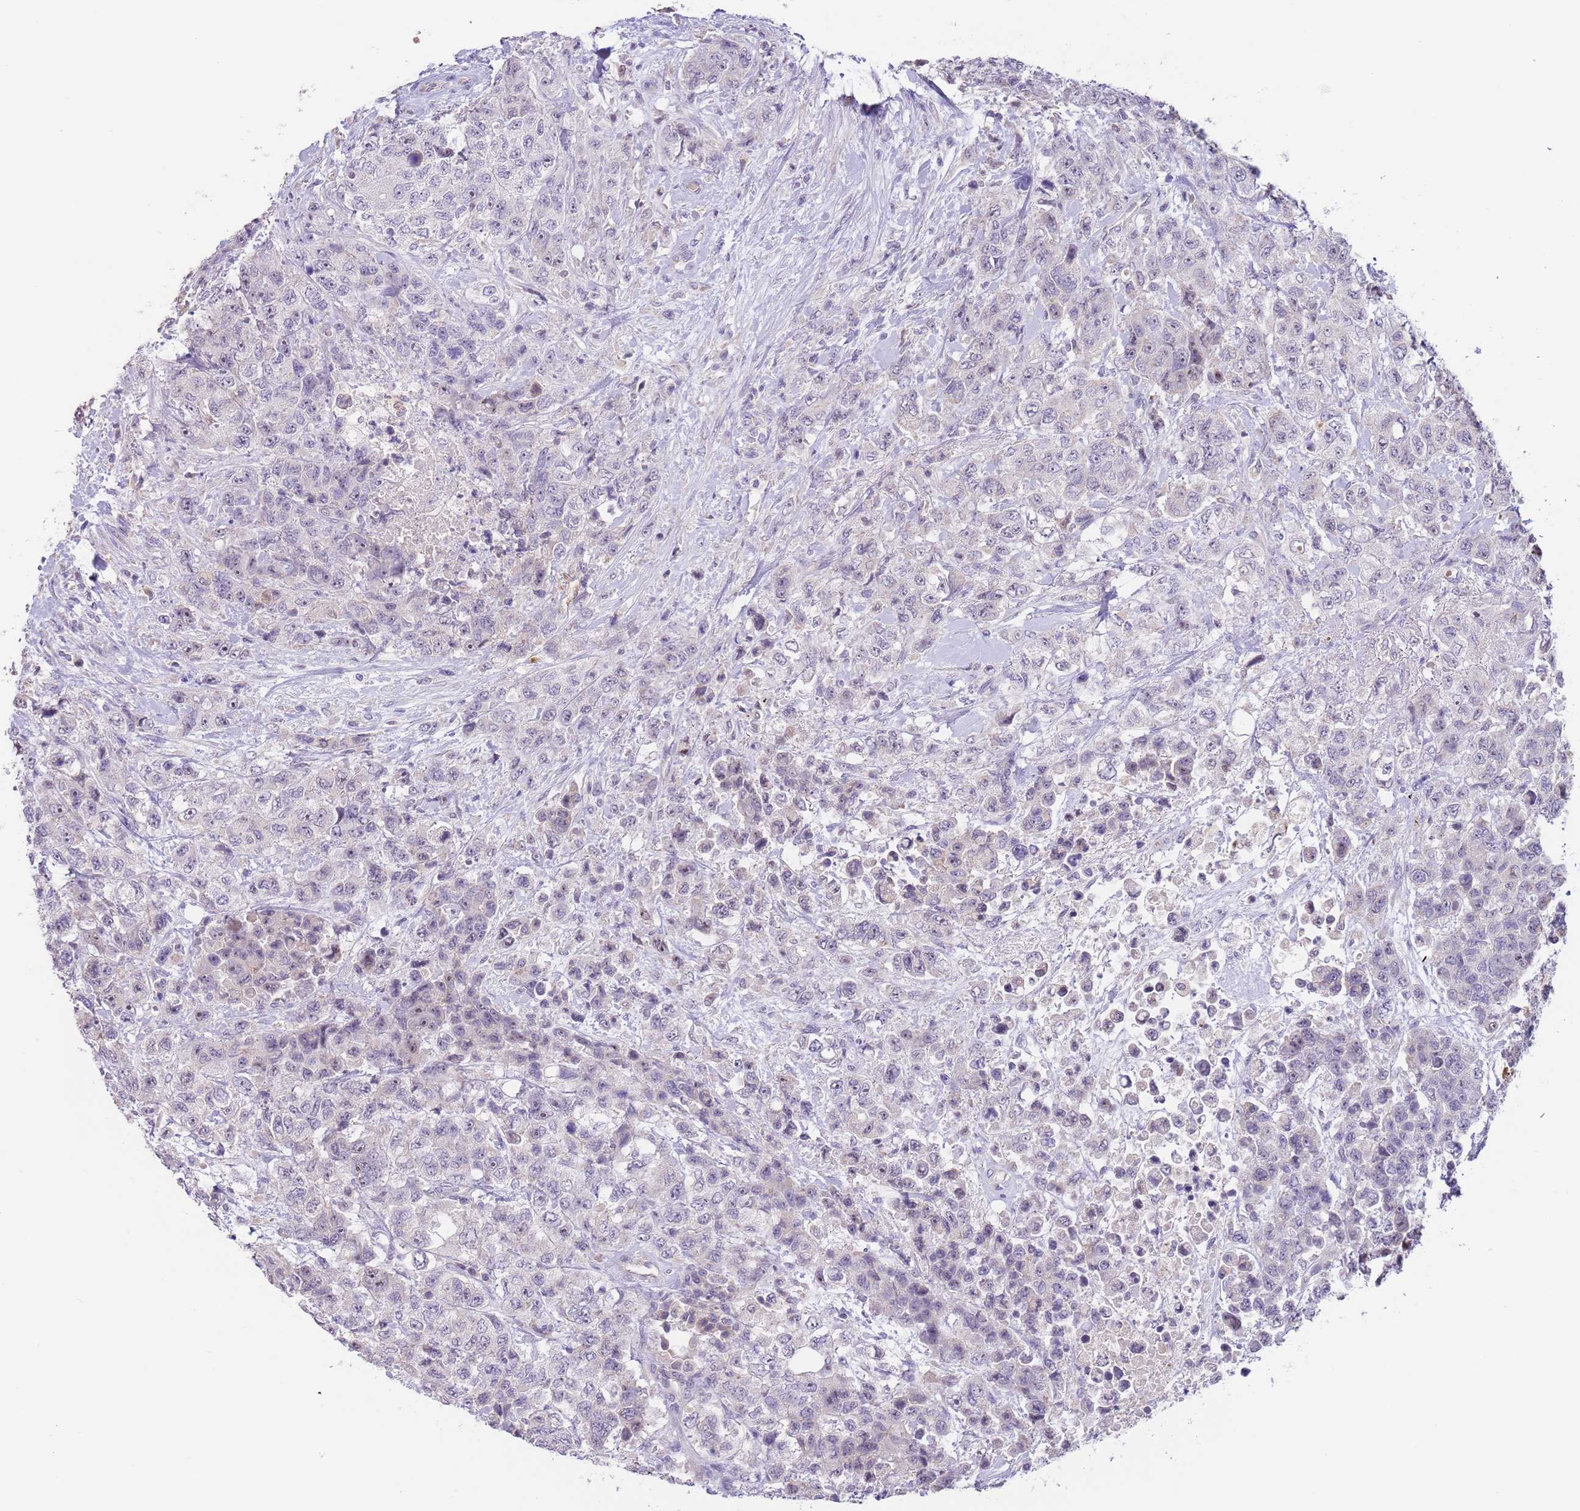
{"staining": {"intensity": "negative", "quantity": "none", "location": "none"}, "tissue": "urothelial cancer", "cell_type": "Tumor cells", "image_type": "cancer", "snomed": [{"axis": "morphology", "description": "Urothelial carcinoma, High grade"}, {"axis": "topography", "description": "Urinary bladder"}], "caption": "Tumor cells show no significant staining in high-grade urothelial carcinoma.", "gene": "AP1S2", "patient": {"sex": "female", "age": 78}}